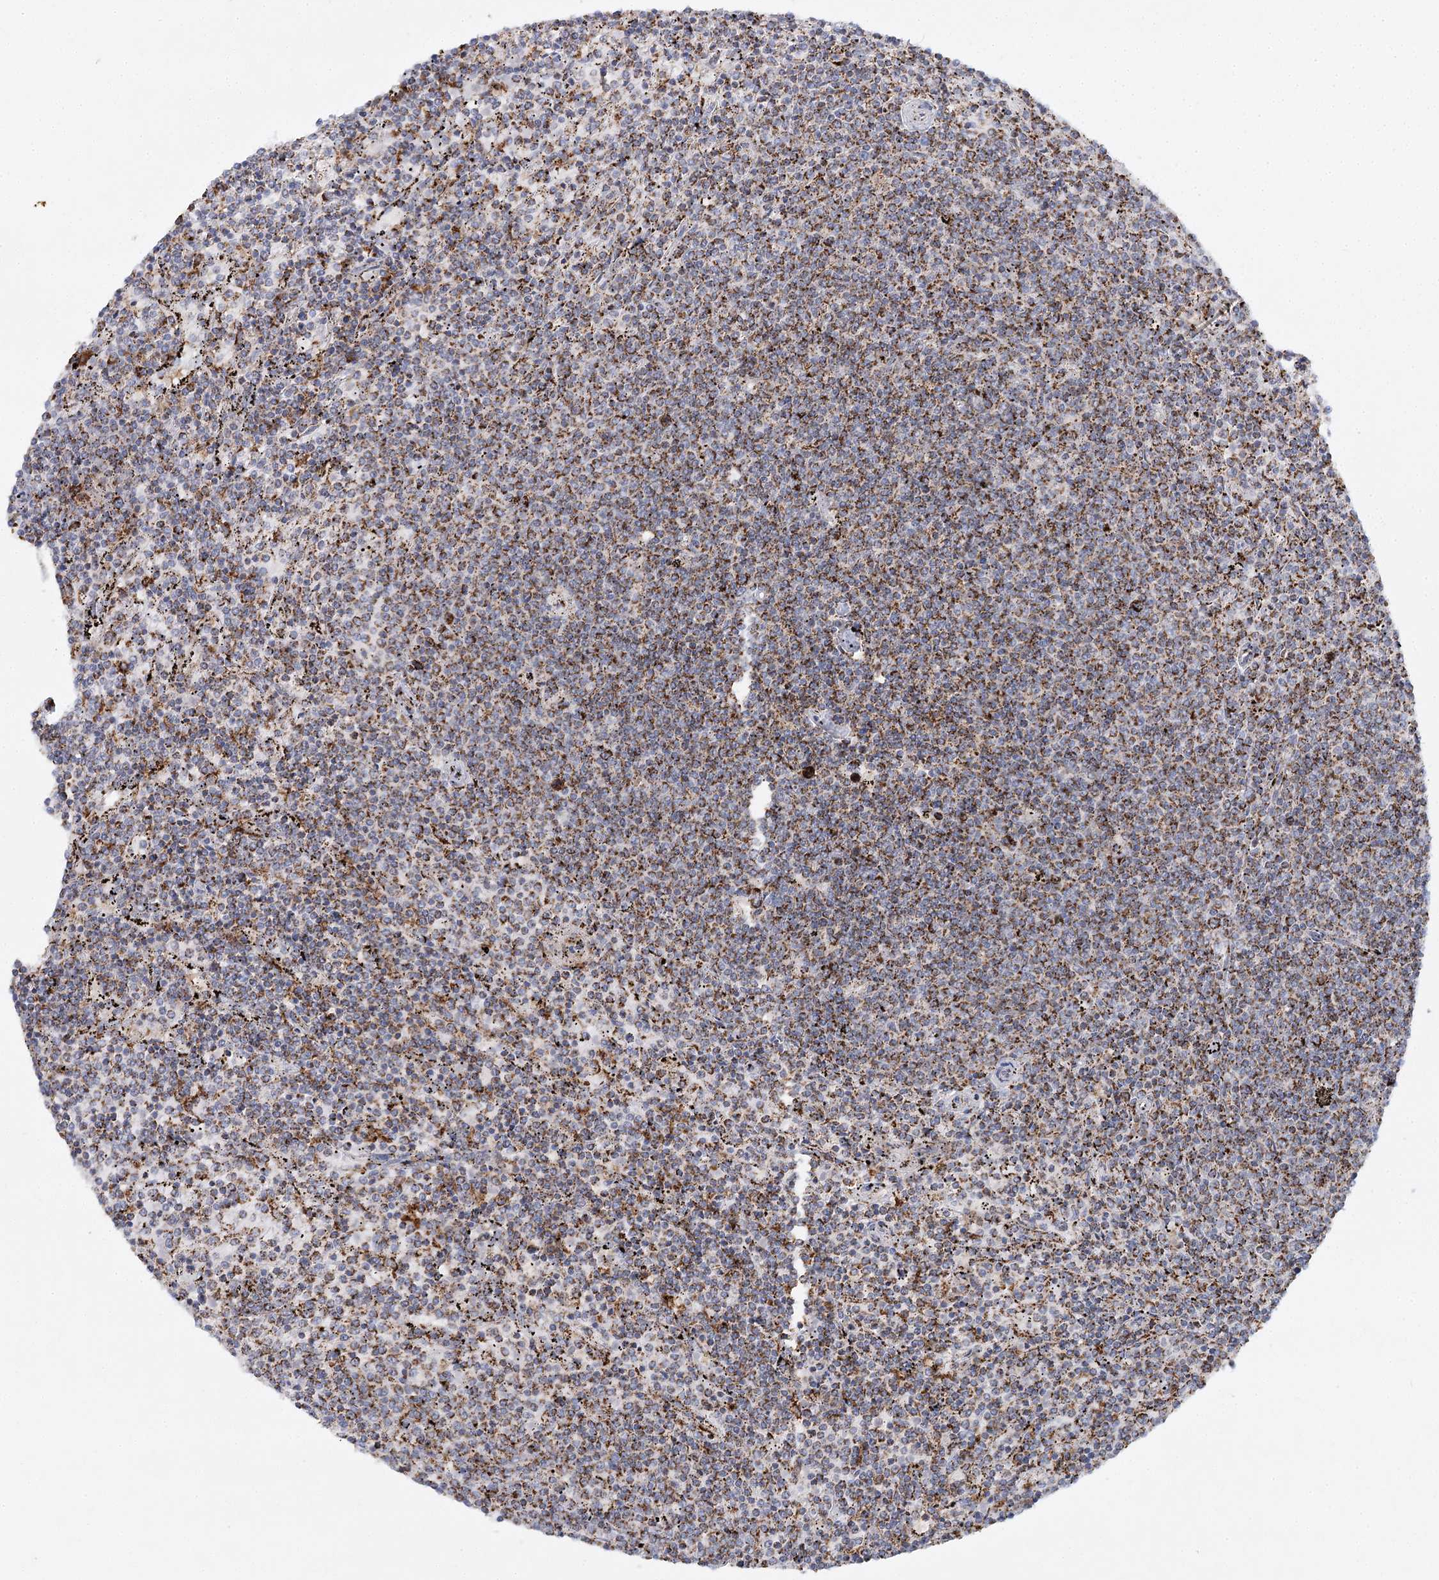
{"staining": {"intensity": "moderate", "quantity": "25%-75%", "location": "cytoplasmic/membranous"}, "tissue": "lymphoma", "cell_type": "Tumor cells", "image_type": "cancer", "snomed": [{"axis": "morphology", "description": "Malignant lymphoma, non-Hodgkin's type, Low grade"}, {"axis": "topography", "description": "Spleen"}], "caption": "This image shows immunohistochemistry (IHC) staining of human lymphoma, with medium moderate cytoplasmic/membranous expression in about 25%-75% of tumor cells.", "gene": "TAS1R1", "patient": {"sex": "female", "age": 50}}